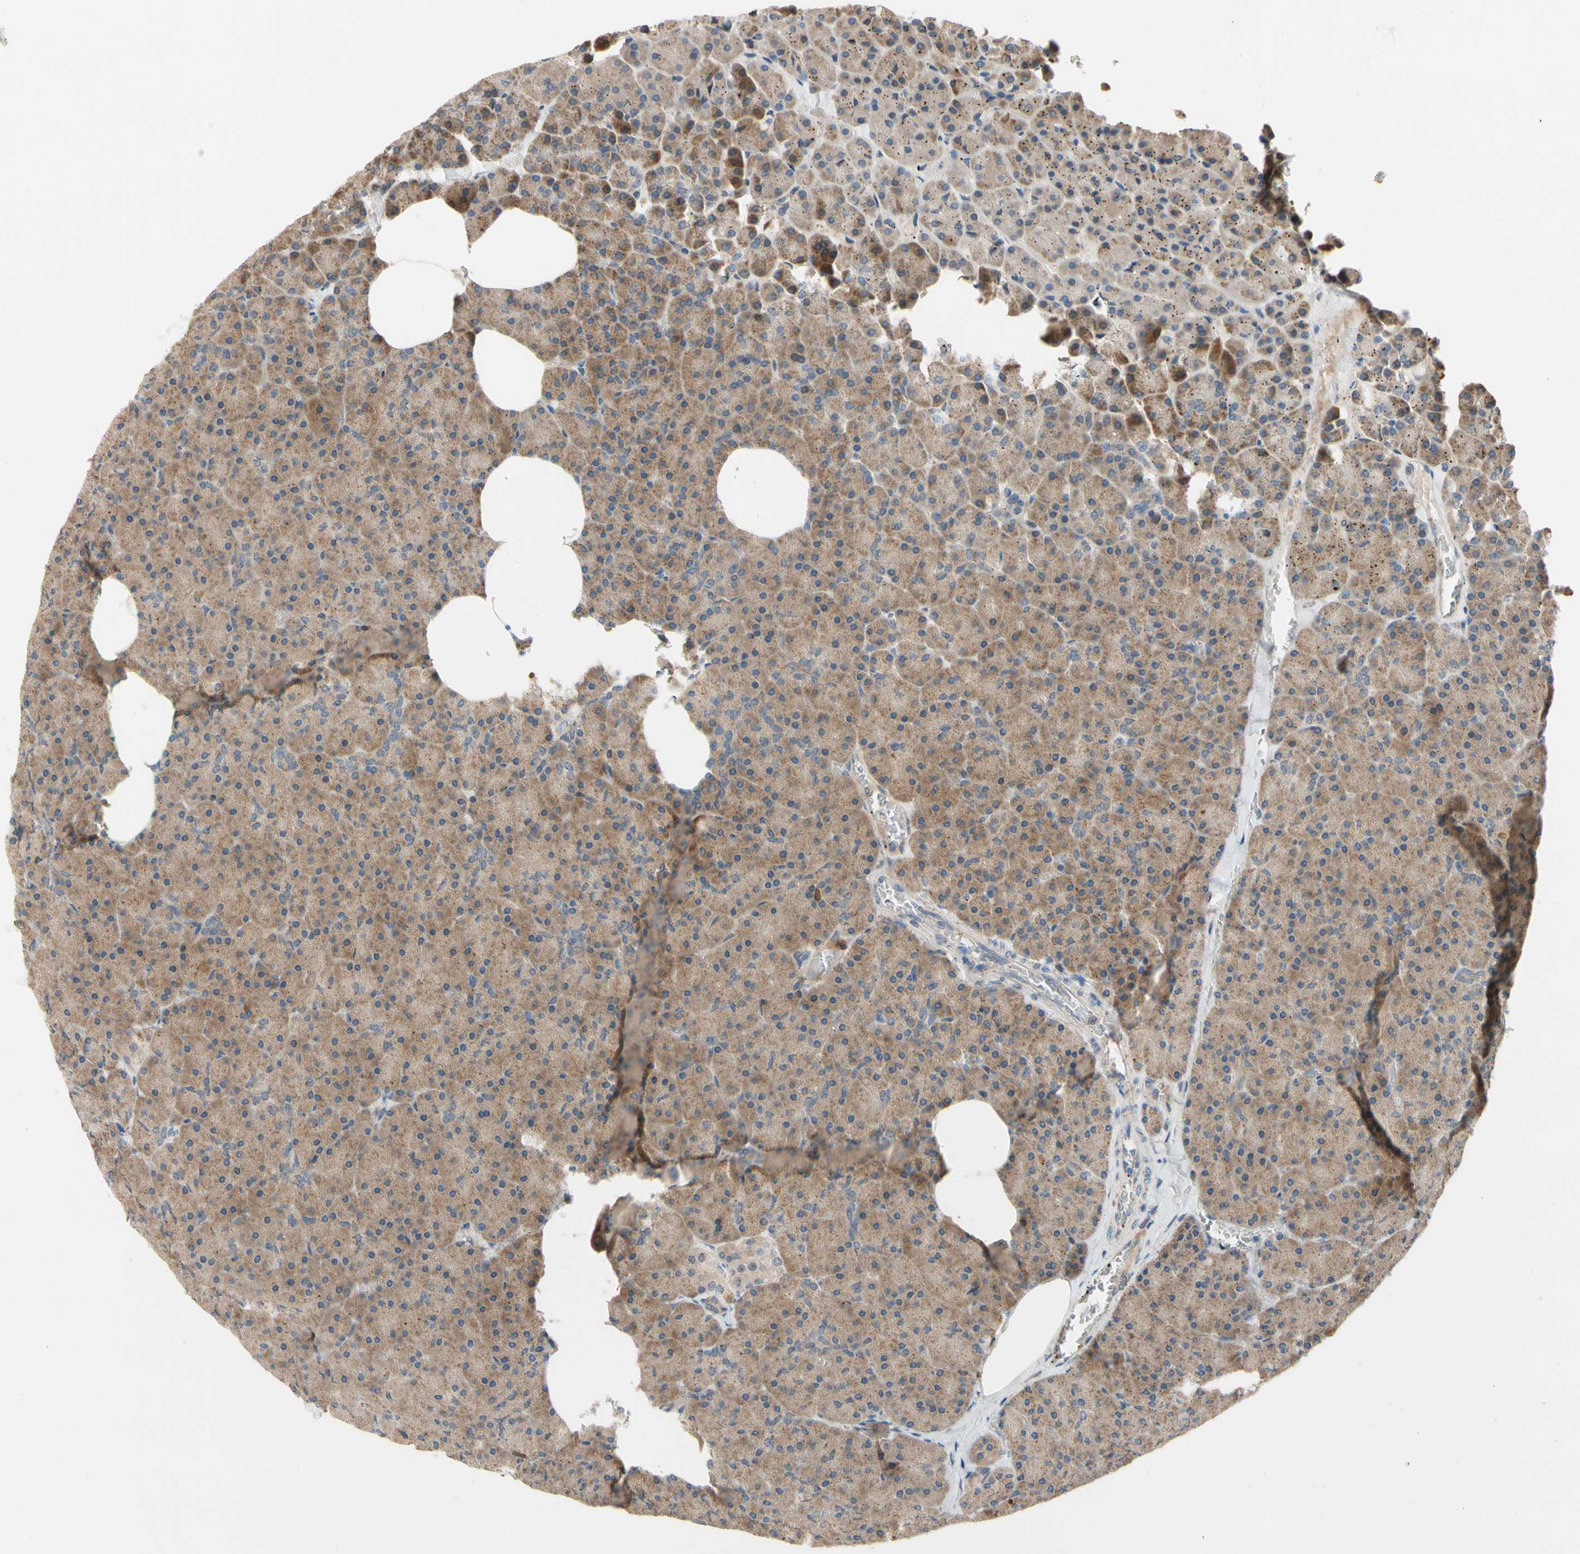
{"staining": {"intensity": "moderate", "quantity": ">75%", "location": "cytoplasmic/membranous"}, "tissue": "pancreas", "cell_type": "Exocrine glandular cells", "image_type": "normal", "snomed": [{"axis": "morphology", "description": "Normal tissue, NOS"}, {"axis": "topography", "description": "Pancreas"}], "caption": "Immunohistochemistry (IHC) histopathology image of benign human pancreas stained for a protein (brown), which demonstrates medium levels of moderate cytoplasmic/membranous expression in about >75% of exocrine glandular cells.", "gene": "GALNT5", "patient": {"sex": "female", "age": 35}}